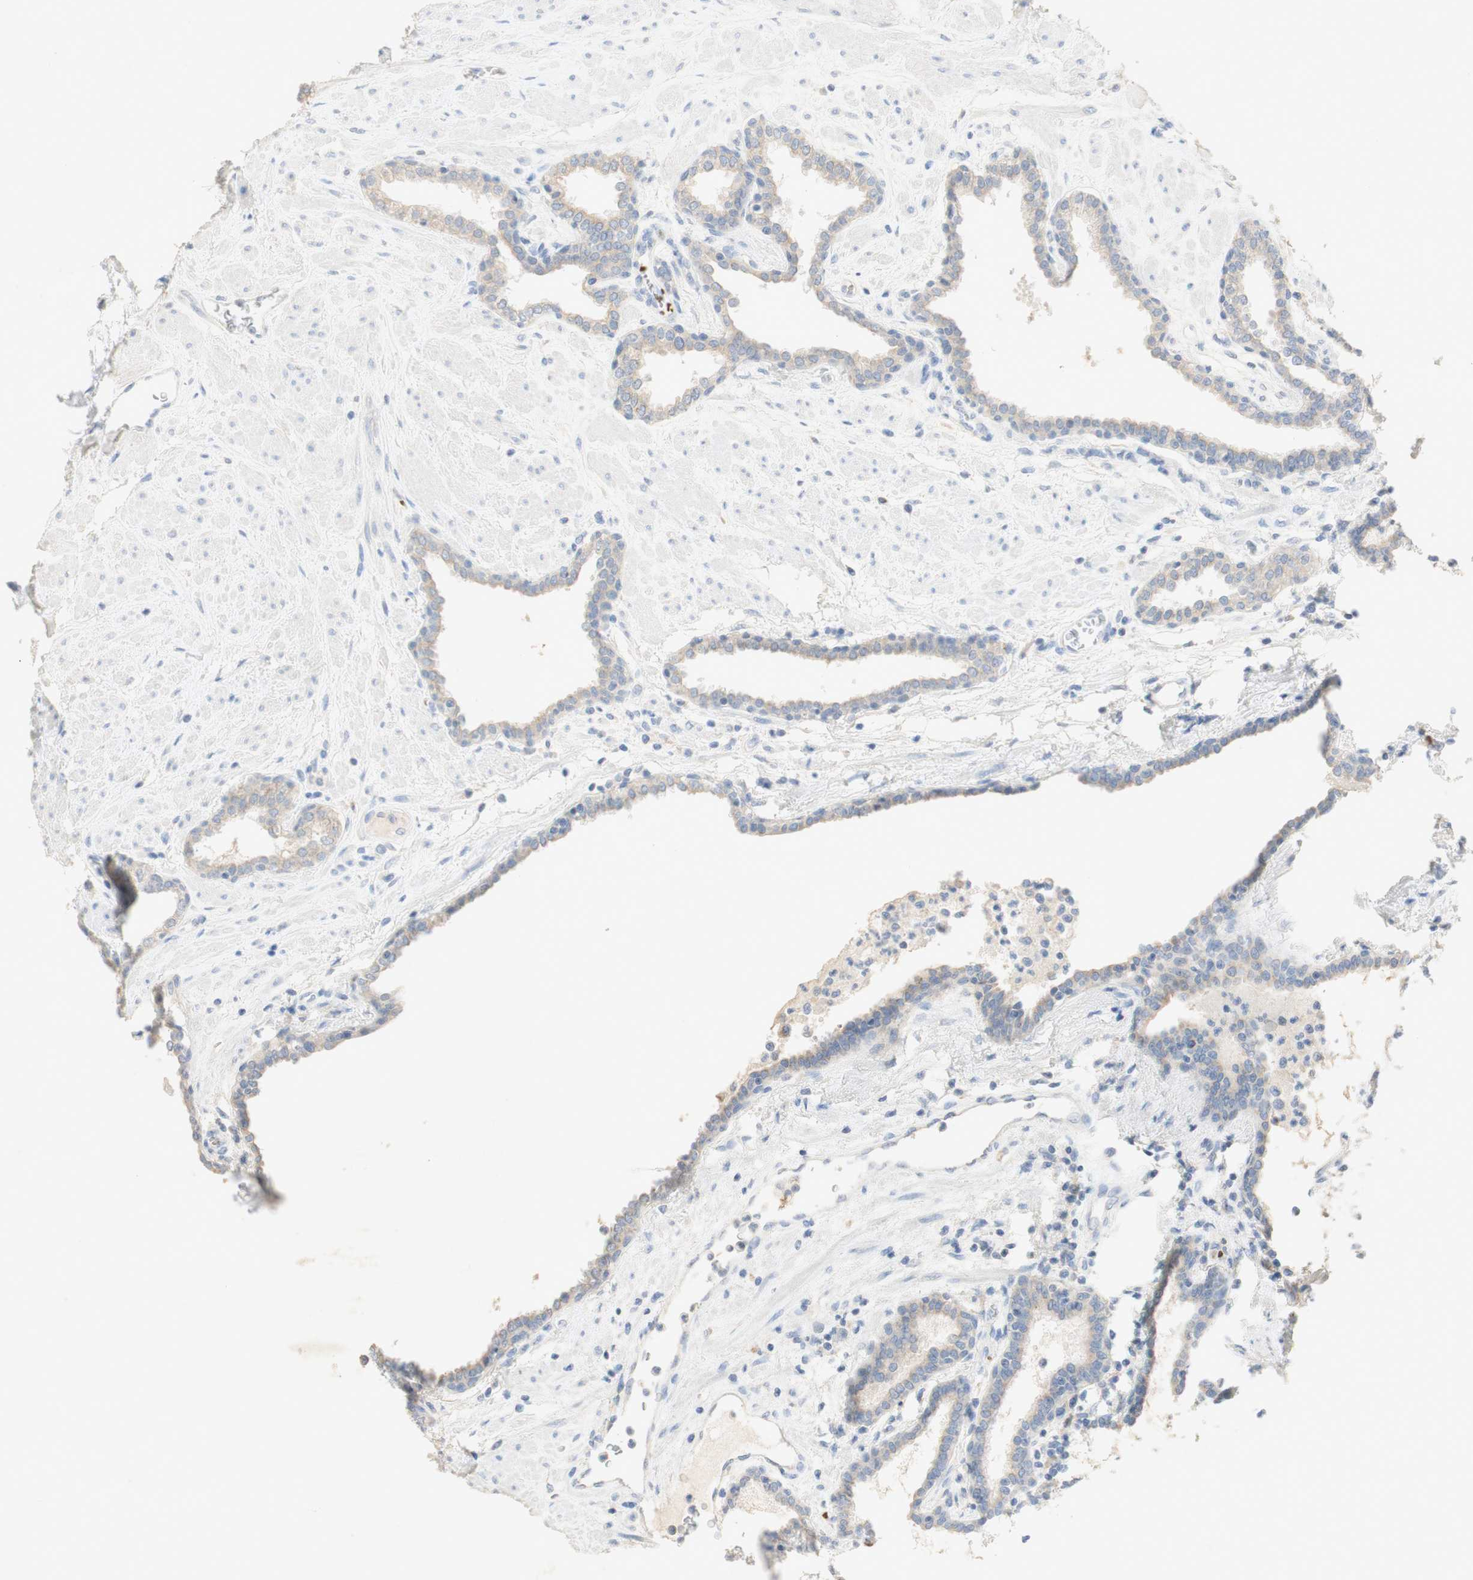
{"staining": {"intensity": "weak", "quantity": "<25%", "location": "cytoplasmic/membranous"}, "tissue": "prostate", "cell_type": "Glandular cells", "image_type": "normal", "snomed": [{"axis": "morphology", "description": "Normal tissue, NOS"}, {"axis": "topography", "description": "Prostate"}], "caption": "Histopathology image shows no protein positivity in glandular cells of normal prostate.", "gene": "EPO", "patient": {"sex": "male", "age": 51}}